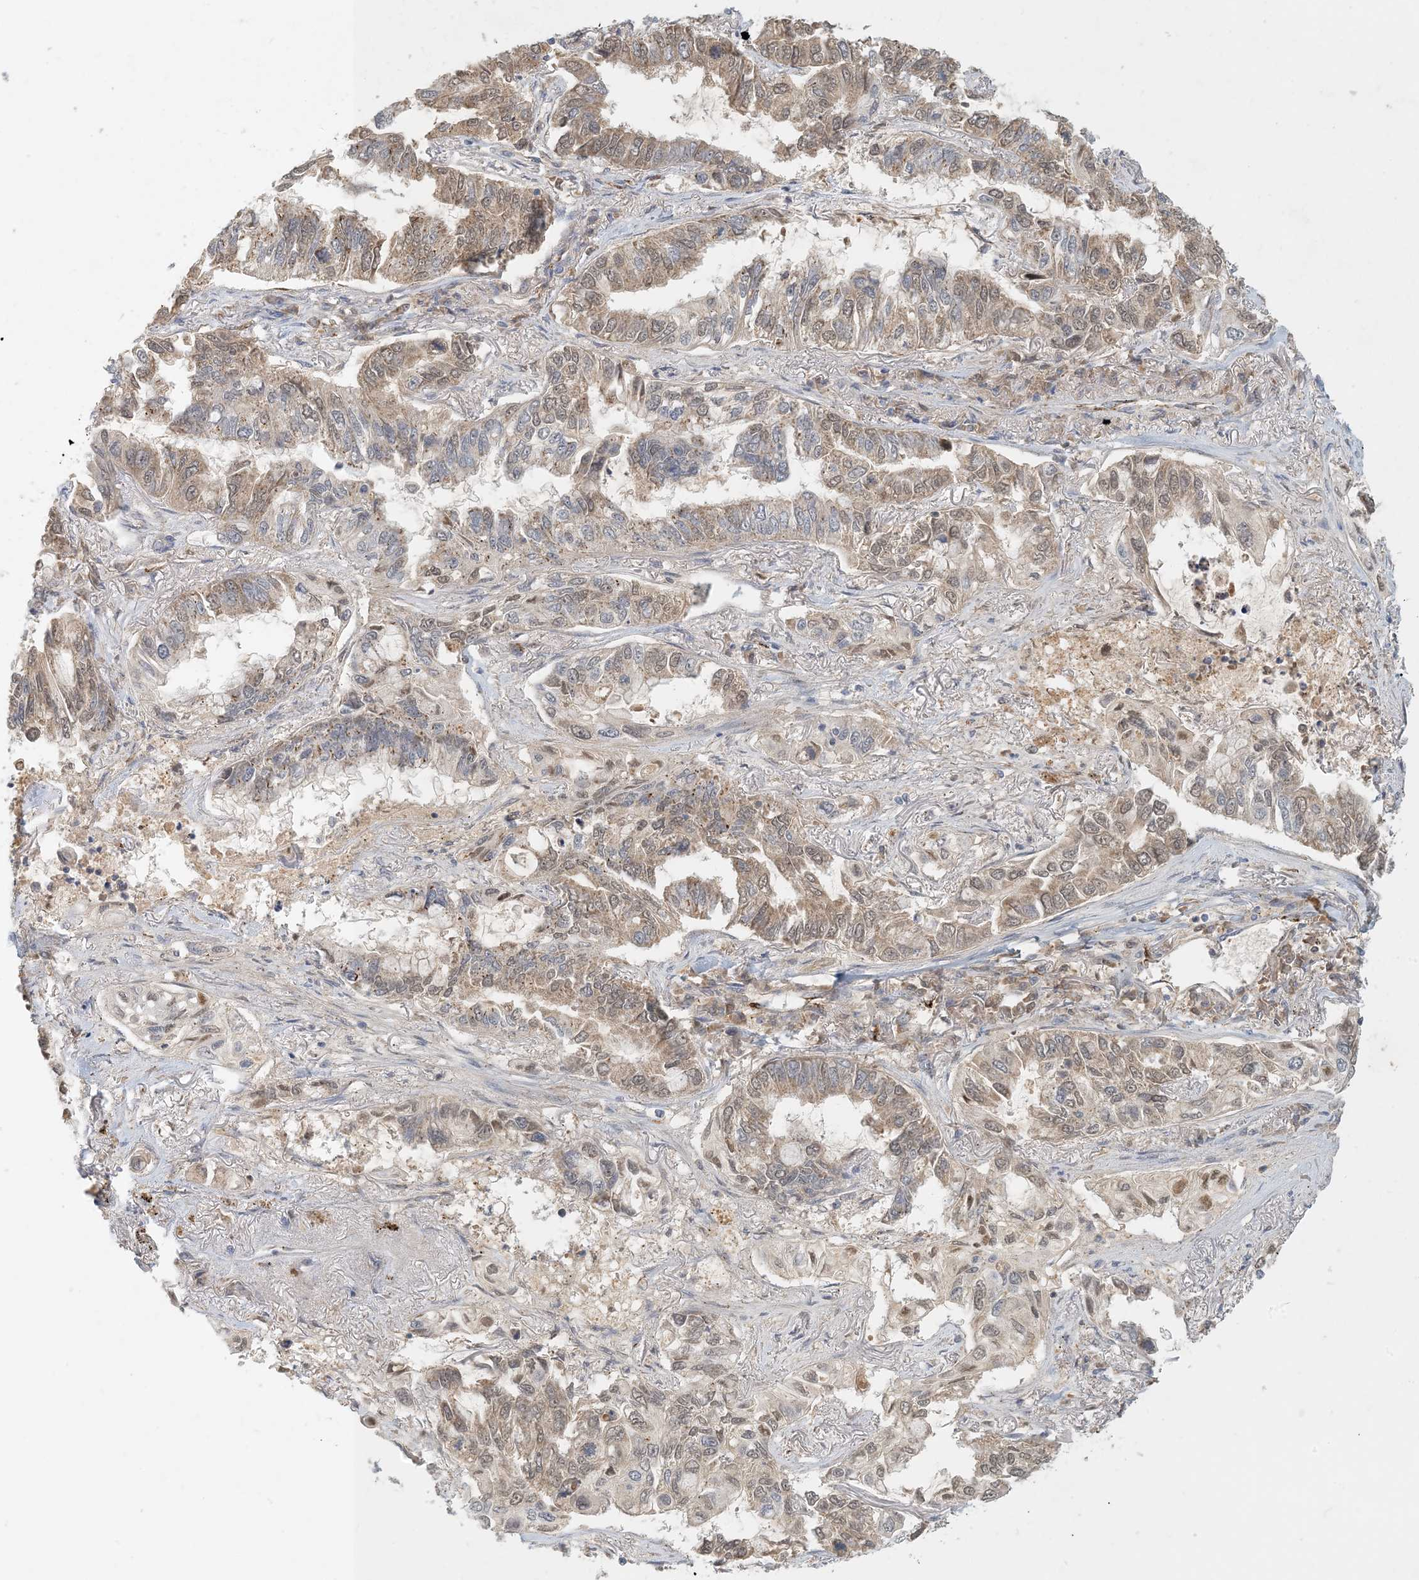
{"staining": {"intensity": "moderate", "quantity": "25%-75%", "location": "cytoplasmic/membranous,nuclear"}, "tissue": "lung cancer", "cell_type": "Tumor cells", "image_type": "cancer", "snomed": [{"axis": "morphology", "description": "Adenocarcinoma, NOS"}, {"axis": "topography", "description": "Lung"}], "caption": "This photomicrograph displays immunohistochemistry staining of human lung cancer, with medium moderate cytoplasmic/membranous and nuclear positivity in approximately 25%-75% of tumor cells.", "gene": "ZBTB3", "patient": {"sex": "male", "age": 64}}